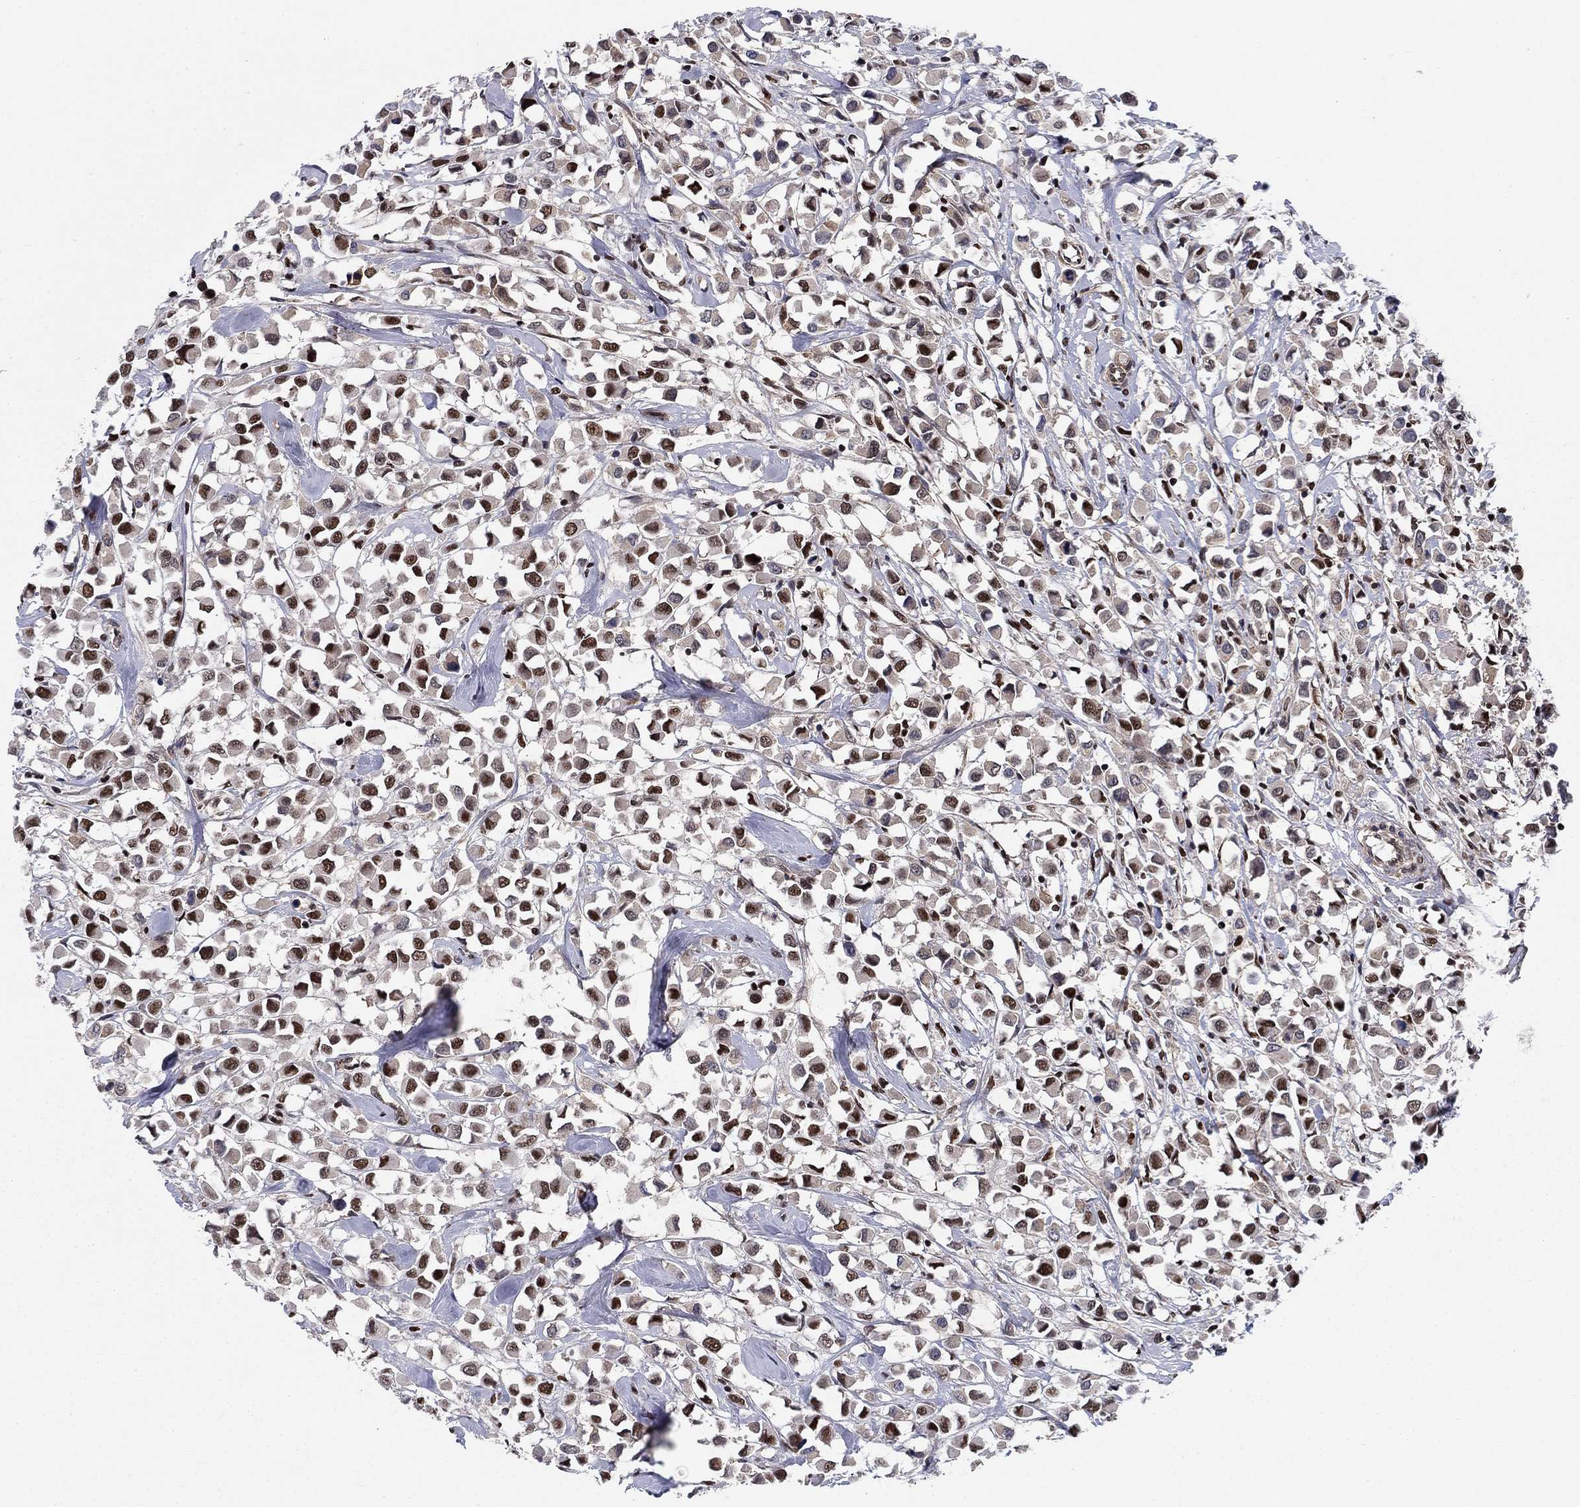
{"staining": {"intensity": "moderate", "quantity": ">75%", "location": "nuclear"}, "tissue": "breast cancer", "cell_type": "Tumor cells", "image_type": "cancer", "snomed": [{"axis": "morphology", "description": "Duct carcinoma"}, {"axis": "topography", "description": "Breast"}], "caption": "Immunohistochemistry (IHC) photomicrograph of neoplastic tissue: breast cancer (invasive ductal carcinoma) stained using IHC displays medium levels of moderate protein expression localized specifically in the nuclear of tumor cells, appearing as a nuclear brown color.", "gene": "RPRD1B", "patient": {"sex": "female", "age": 61}}